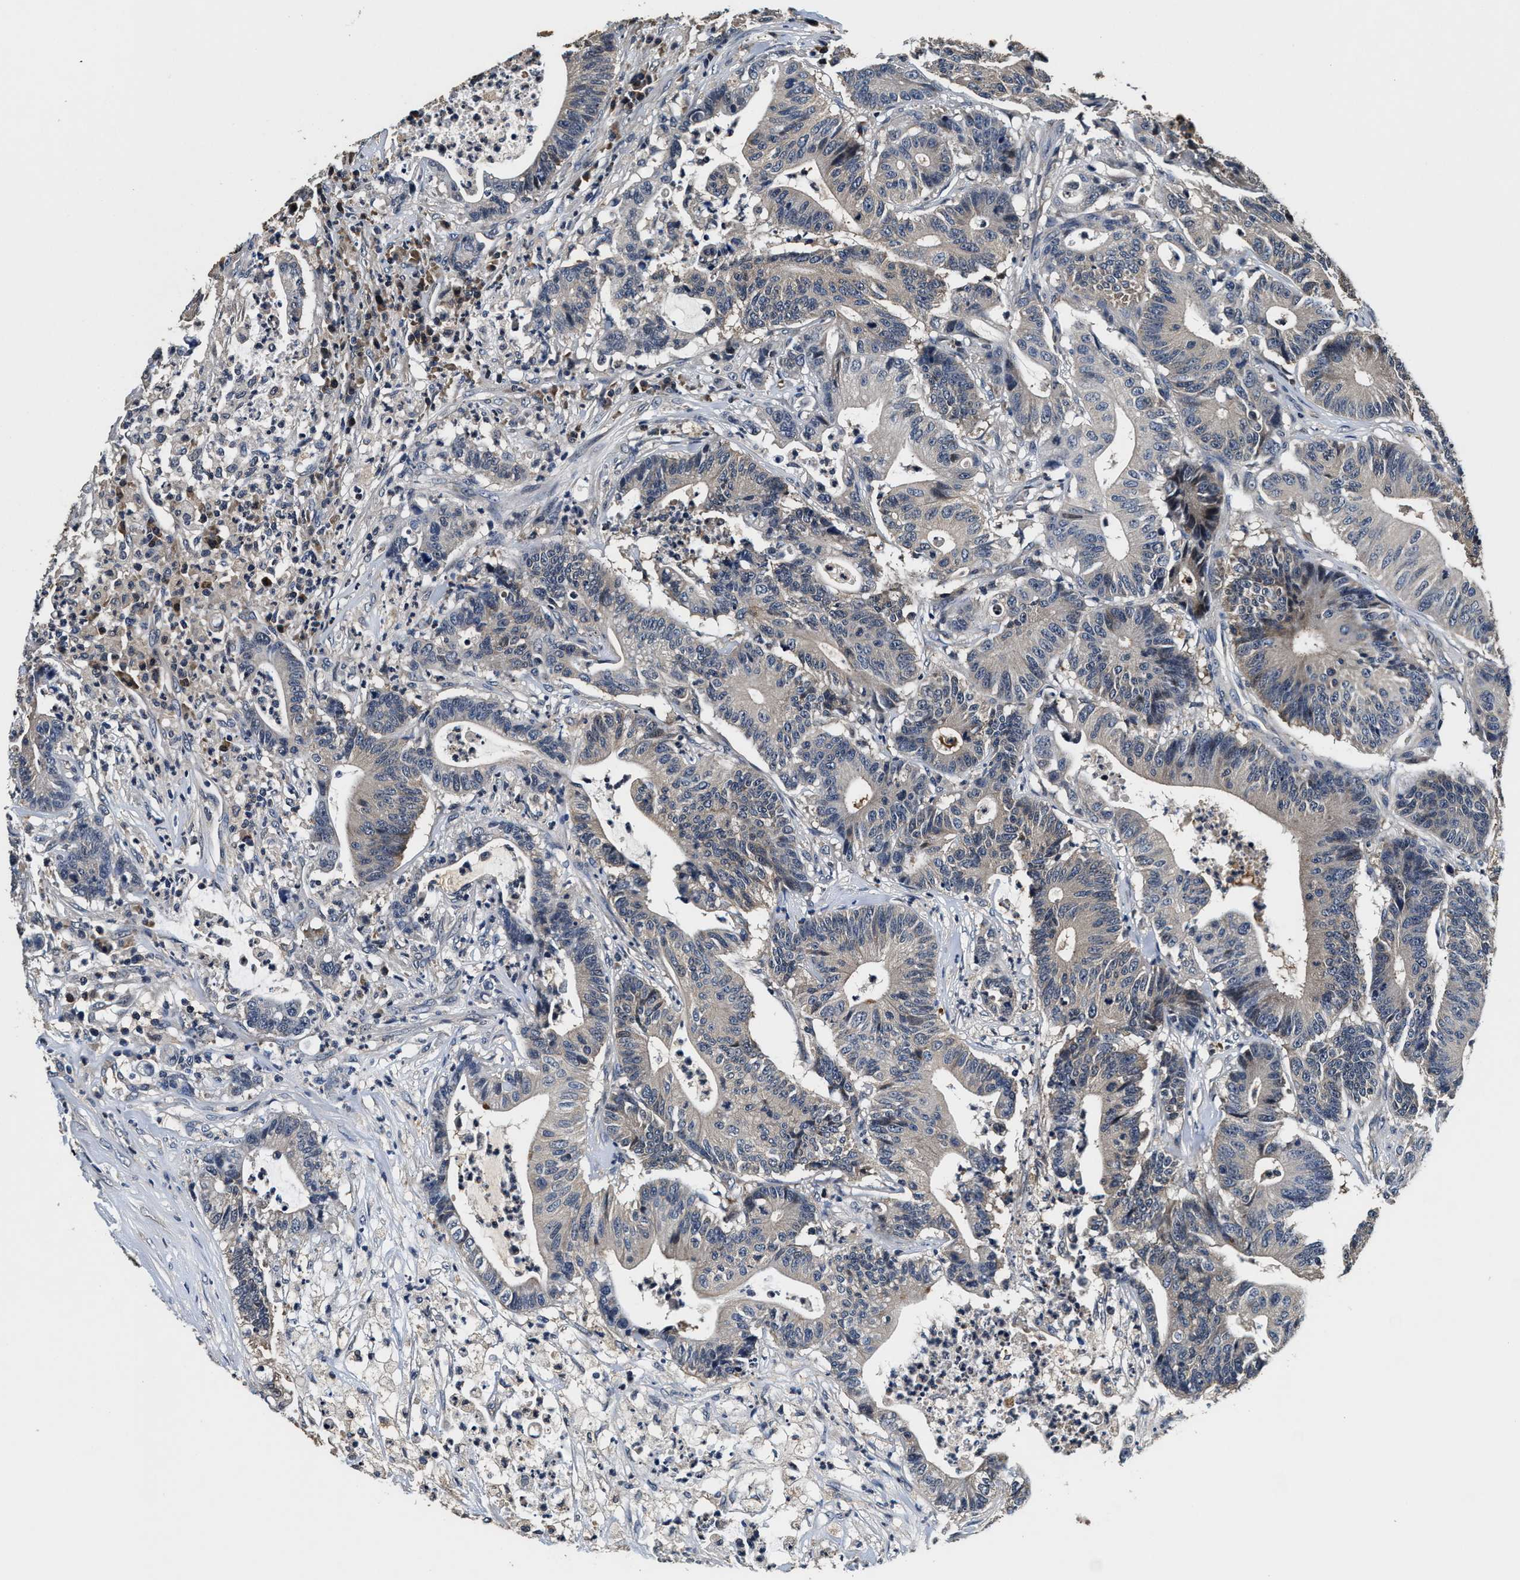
{"staining": {"intensity": "negative", "quantity": "none", "location": "none"}, "tissue": "colorectal cancer", "cell_type": "Tumor cells", "image_type": "cancer", "snomed": [{"axis": "morphology", "description": "Adenocarcinoma, NOS"}, {"axis": "topography", "description": "Colon"}], "caption": "DAB (3,3'-diaminobenzidine) immunohistochemical staining of human colorectal cancer (adenocarcinoma) displays no significant positivity in tumor cells.", "gene": "PHPT1", "patient": {"sex": "female", "age": 84}}